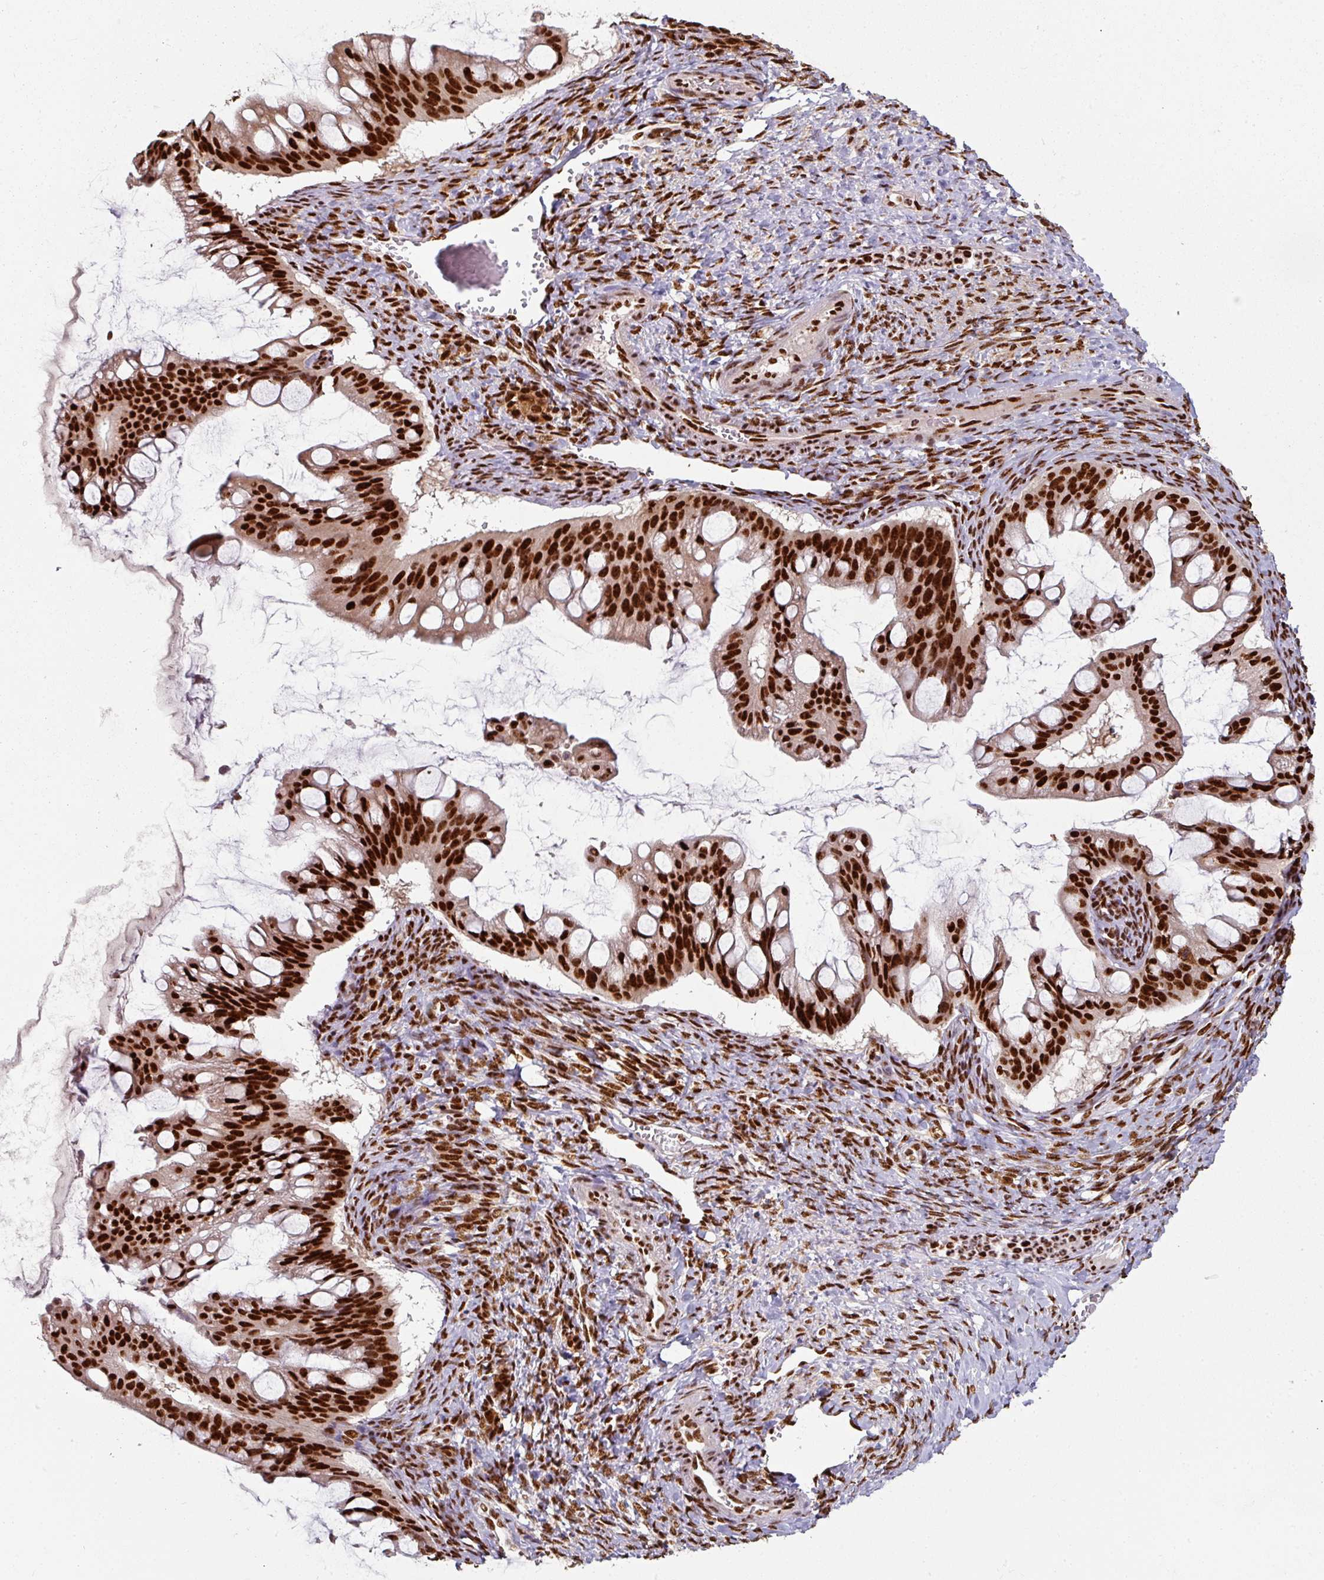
{"staining": {"intensity": "strong", "quantity": ">75%", "location": "nuclear"}, "tissue": "ovarian cancer", "cell_type": "Tumor cells", "image_type": "cancer", "snomed": [{"axis": "morphology", "description": "Cystadenocarcinoma, mucinous, NOS"}, {"axis": "topography", "description": "Ovary"}], "caption": "Protein analysis of mucinous cystadenocarcinoma (ovarian) tissue demonstrates strong nuclear positivity in about >75% of tumor cells. (DAB IHC with brightfield microscopy, high magnification).", "gene": "SIK3", "patient": {"sex": "female", "age": 73}}